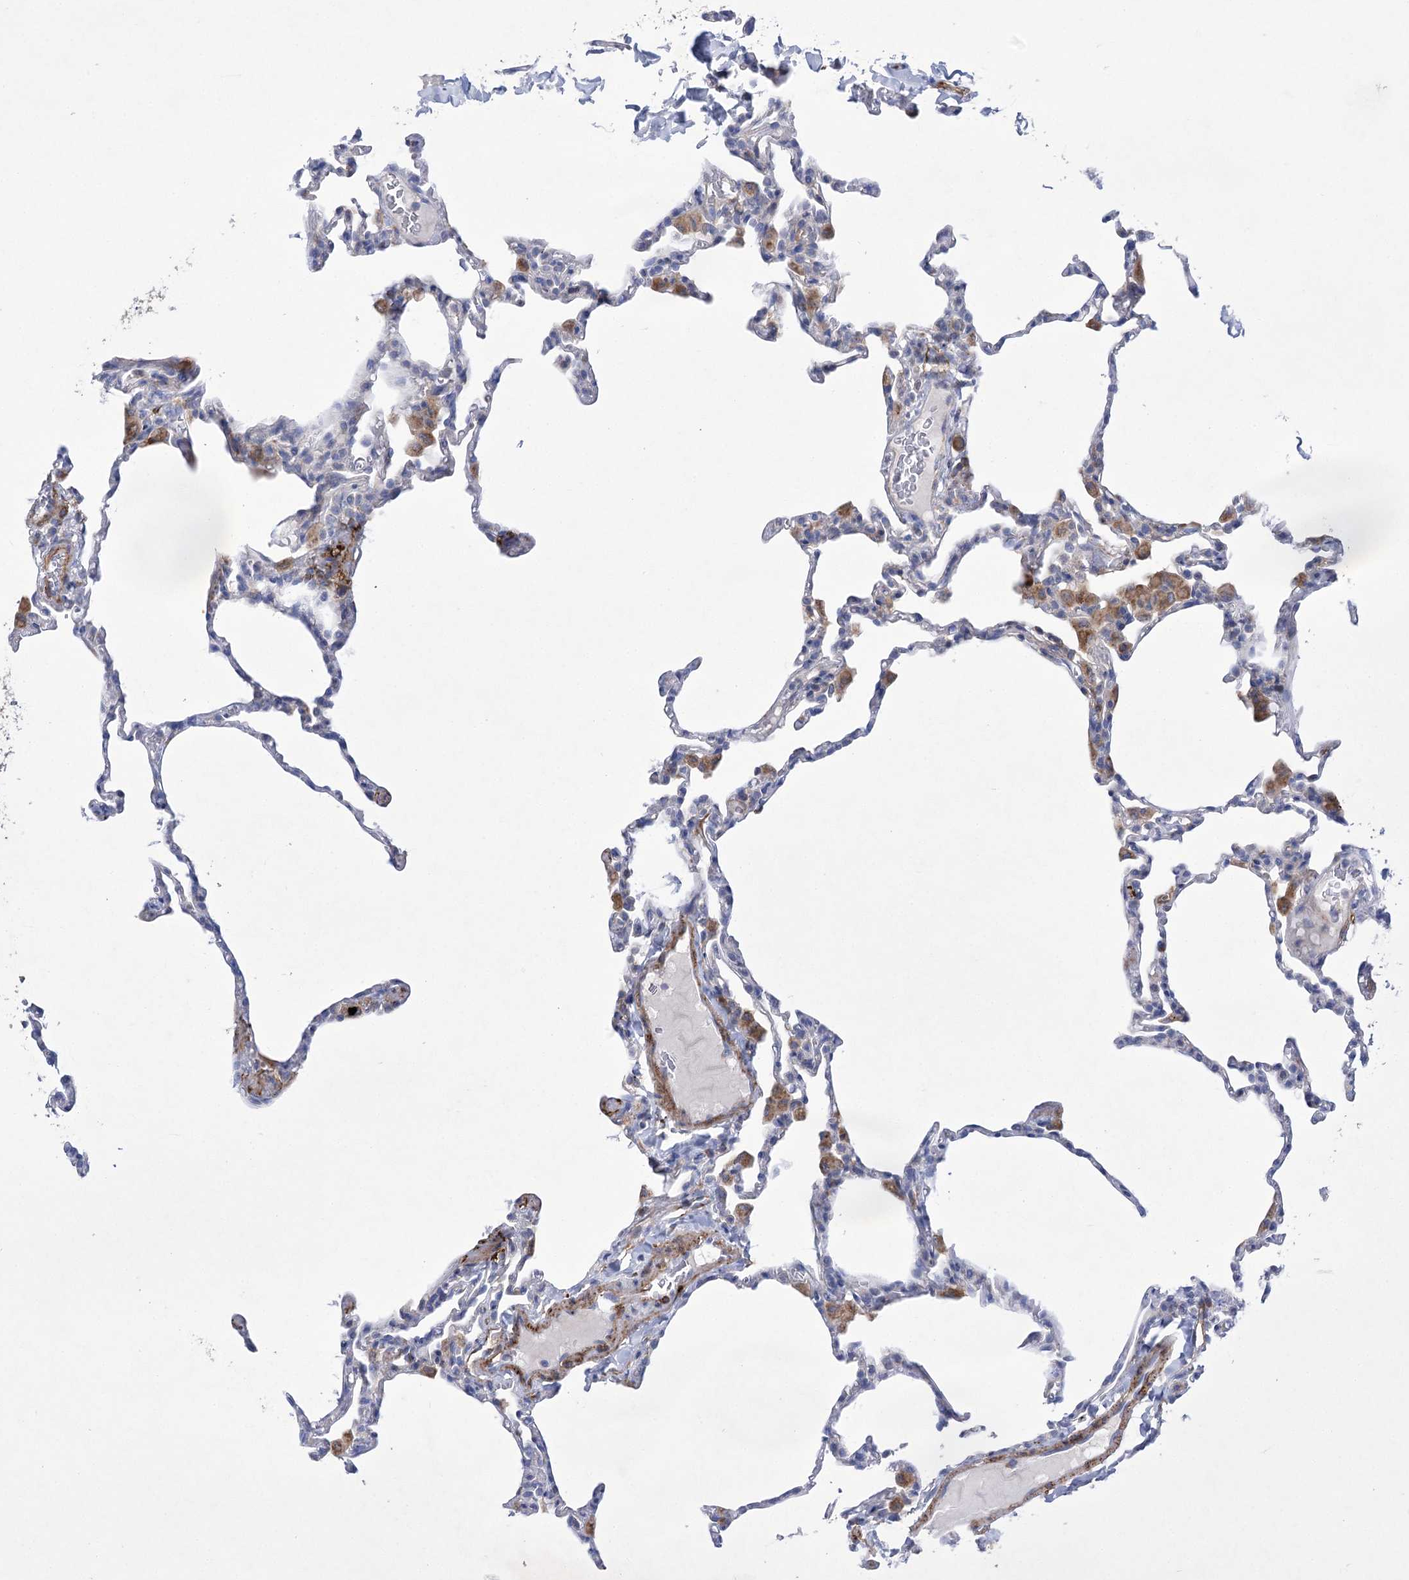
{"staining": {"intensity": "moderate", "quantity": "<25%", "location": "cytoplasmic/membranous"}, "tissue": "lung", "cell_type": "Alveolar cells", "image_type": "normal", "snomed": [{"axis": "morphology", "description": "Normal tissue, NOS"}, {"axis": "topography", "description": "Lung"}], "caption": "Protein analysis of unremarkable lung shows moderate cytoplasmic/membranous expression in approximately <25% of alveolar cells. (DAB (3,3'-diaminobenzidine) = brown stain, brightfield microscopy at high magnification).", "gene": "COX15", "patient": {"sex": "male", "age": 20}}